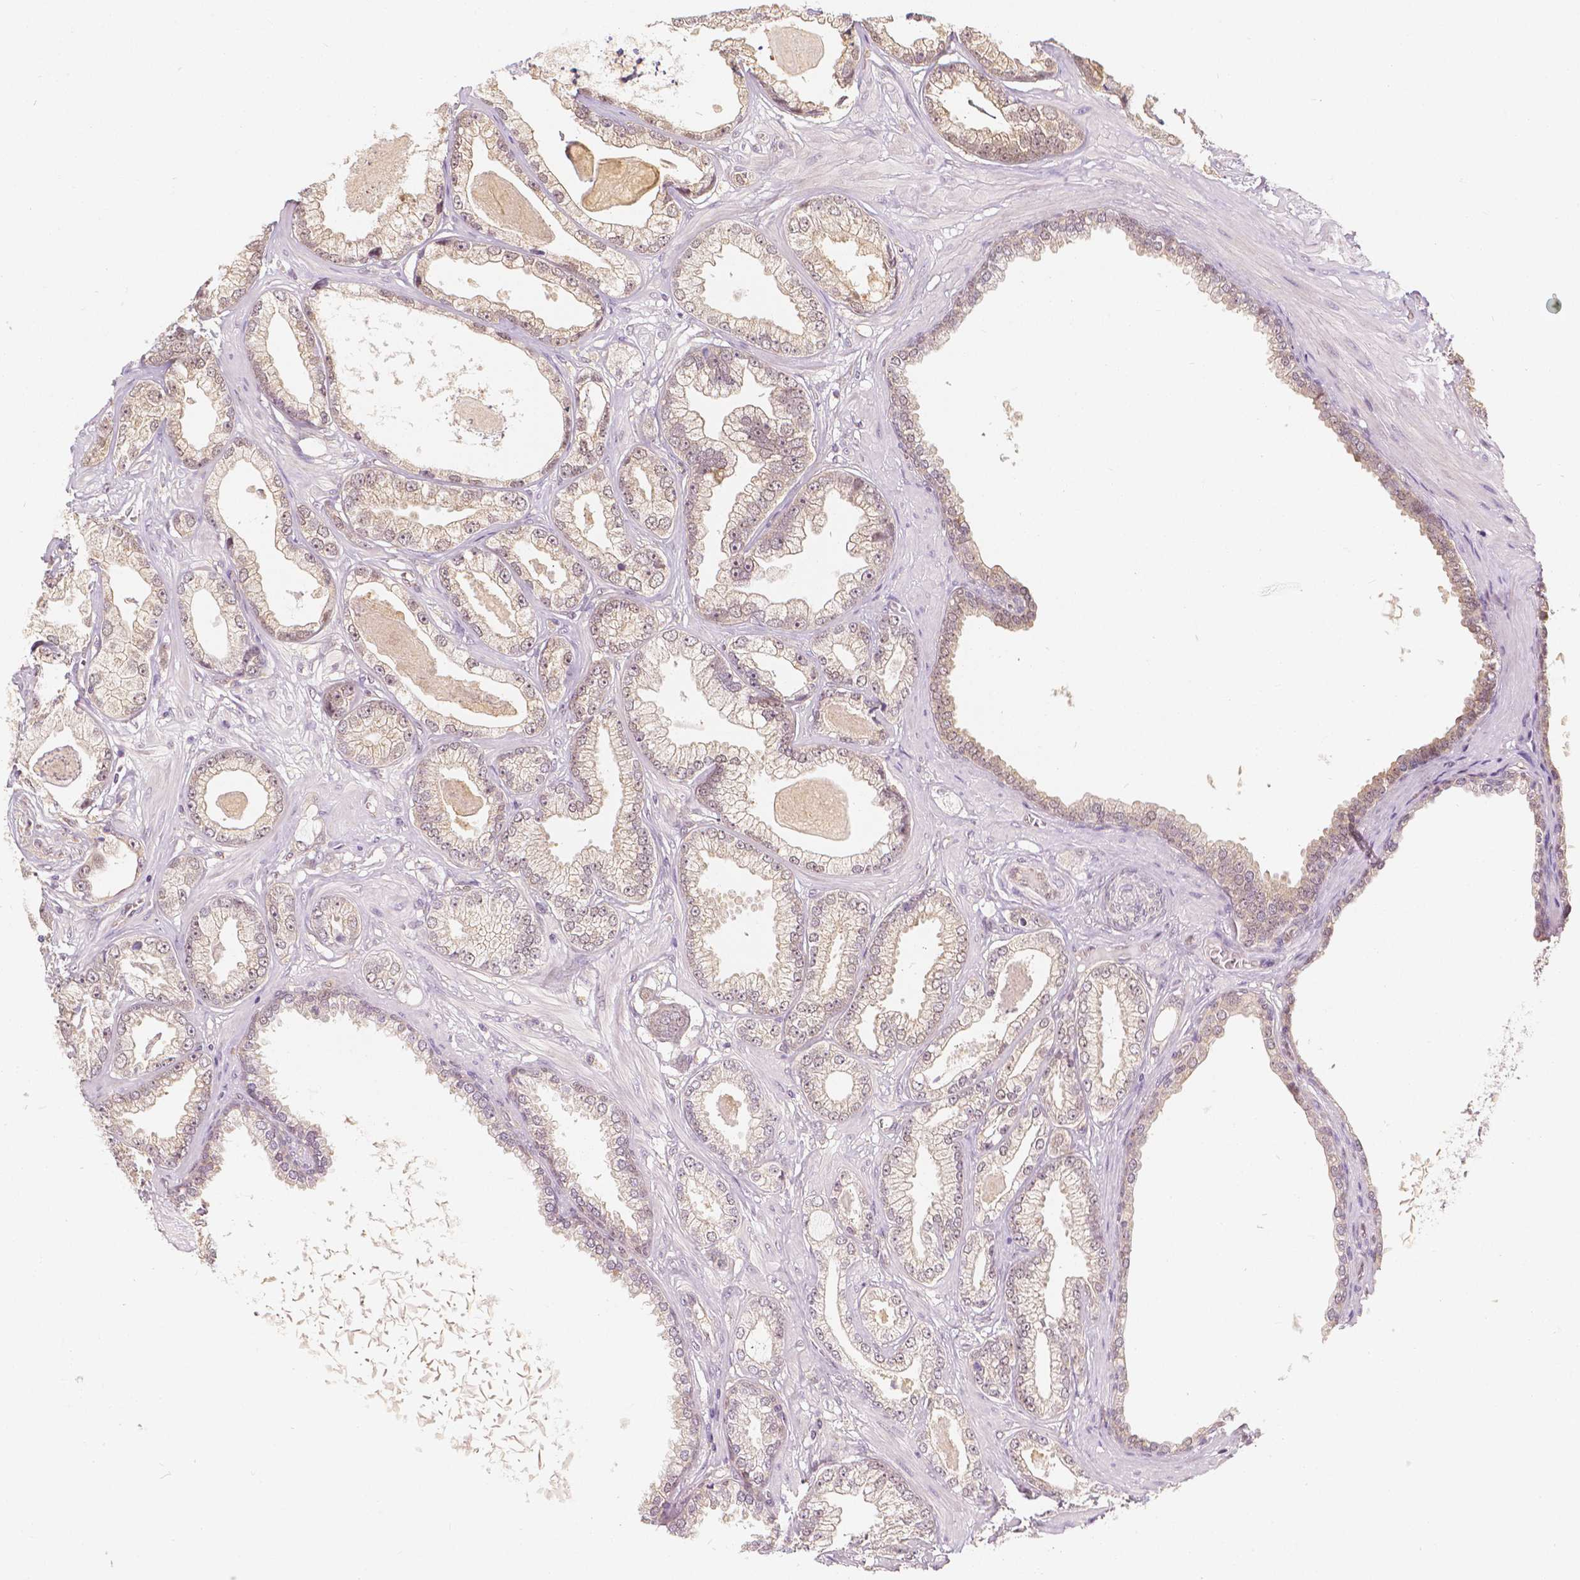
{"staining": {"intensity": "weak", "quantity": "<25%", "location": "cytoplasmic/membranous,nuclear"}, "tissue": "prostate cancer", "cell_type": "Tumor cells", "image_type": "cancer", "snomed": [{"axis": "morphology", "description": "Adenocarcinoma, Low grade"}, {"axis": "topography", "description": "Prostate"}], "caption": "There is no significant positivity in tumor cells of prostate adenocarcinoma (low-grade).", "gene": "NAPRT", "patient": {"sex": "male", "age": 64}}